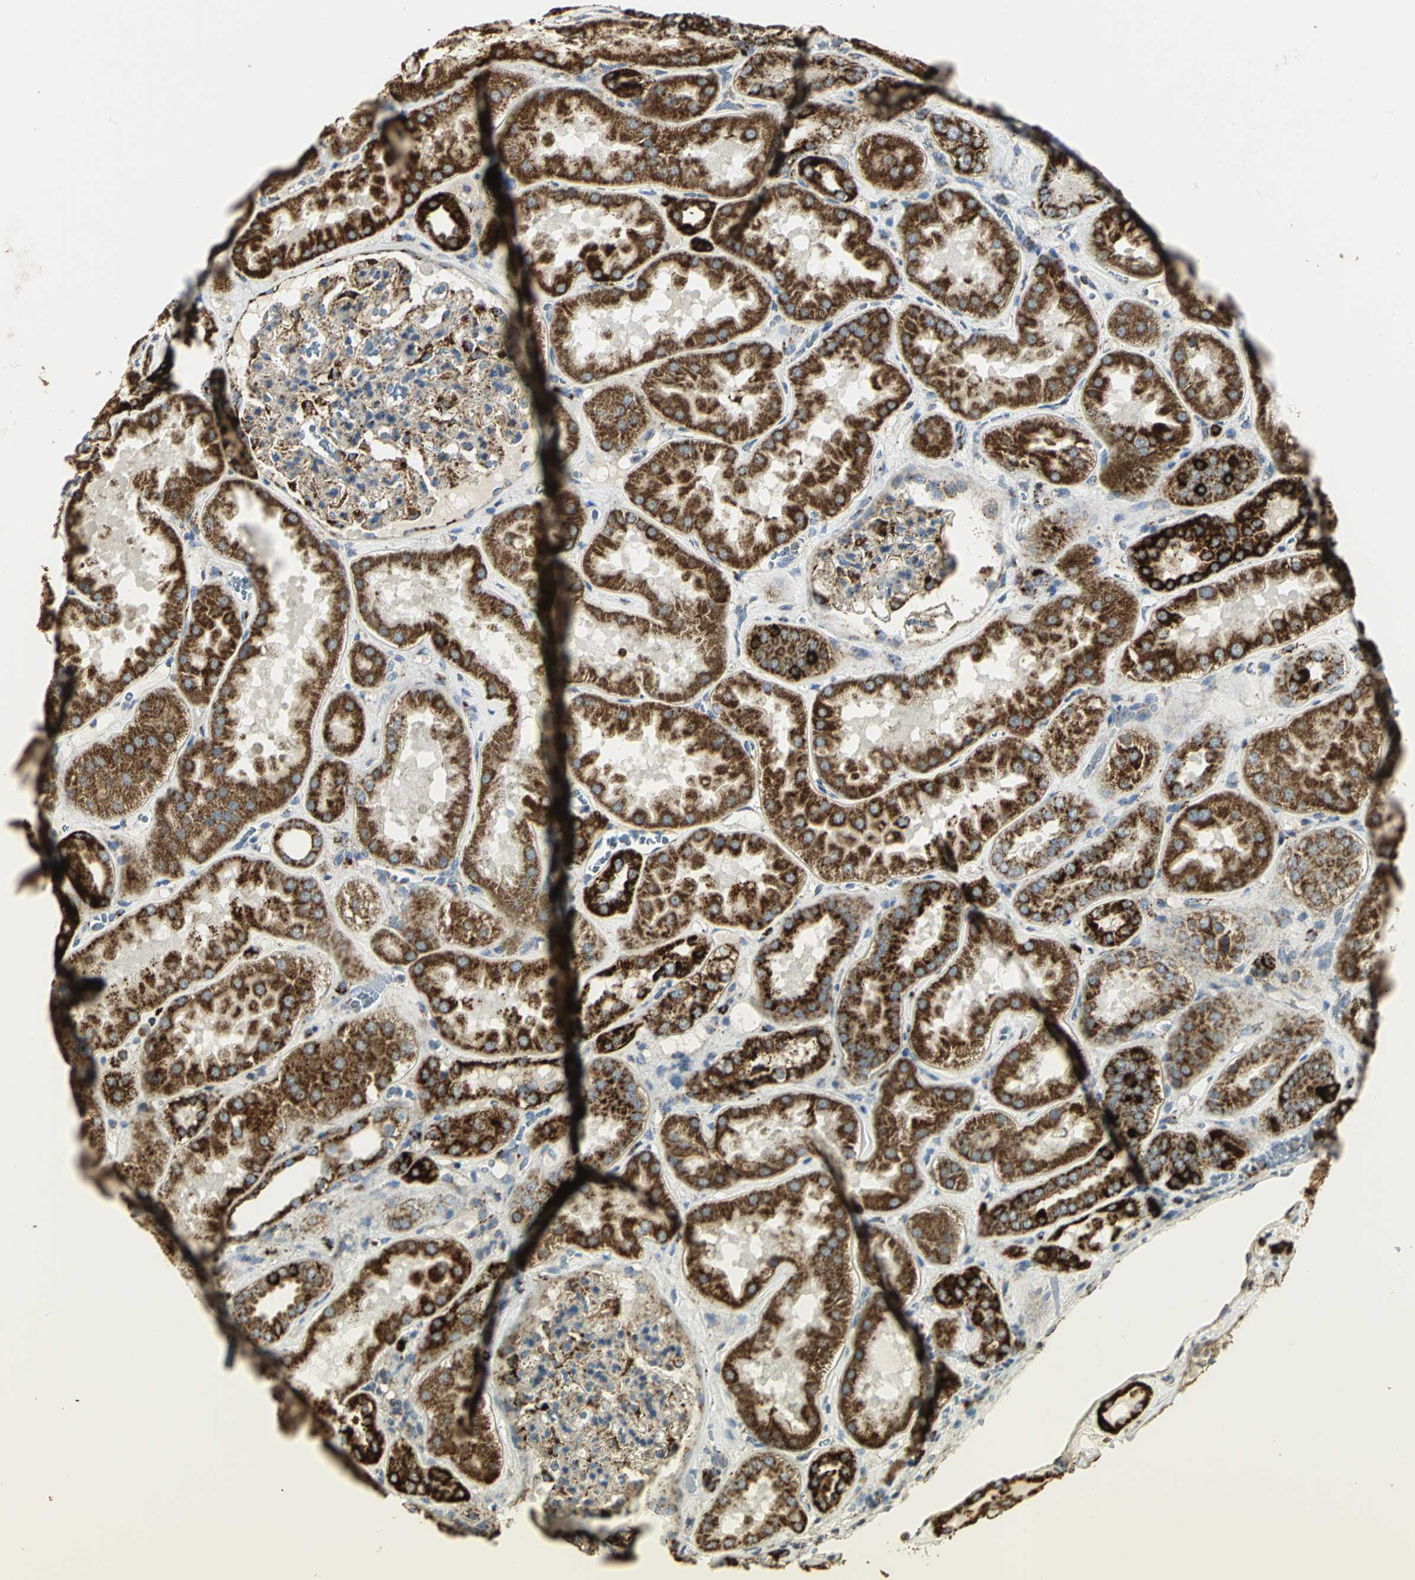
{"staining": {"intensity": "strong", "quantity": ">75%", "location": "cytoplasmic/membranous"}, "tissue": "kidney", "cell_type": "Cells in glomeruli", "image_type": "normal", "snomed": [{"axis": "morphology", "description": "Normal tissue, NOS"}, {"axis": "topography", "description": "Kidney"}], "caption": "Immunohistochemical staining of unremarkable human kidney reveals >75% levels of strong cytoplasmic/membranous protein expression in about >75% of cells in glomeruli.", "gene": "VDAC1", "patient": {"sex": "female", "age": 56}}